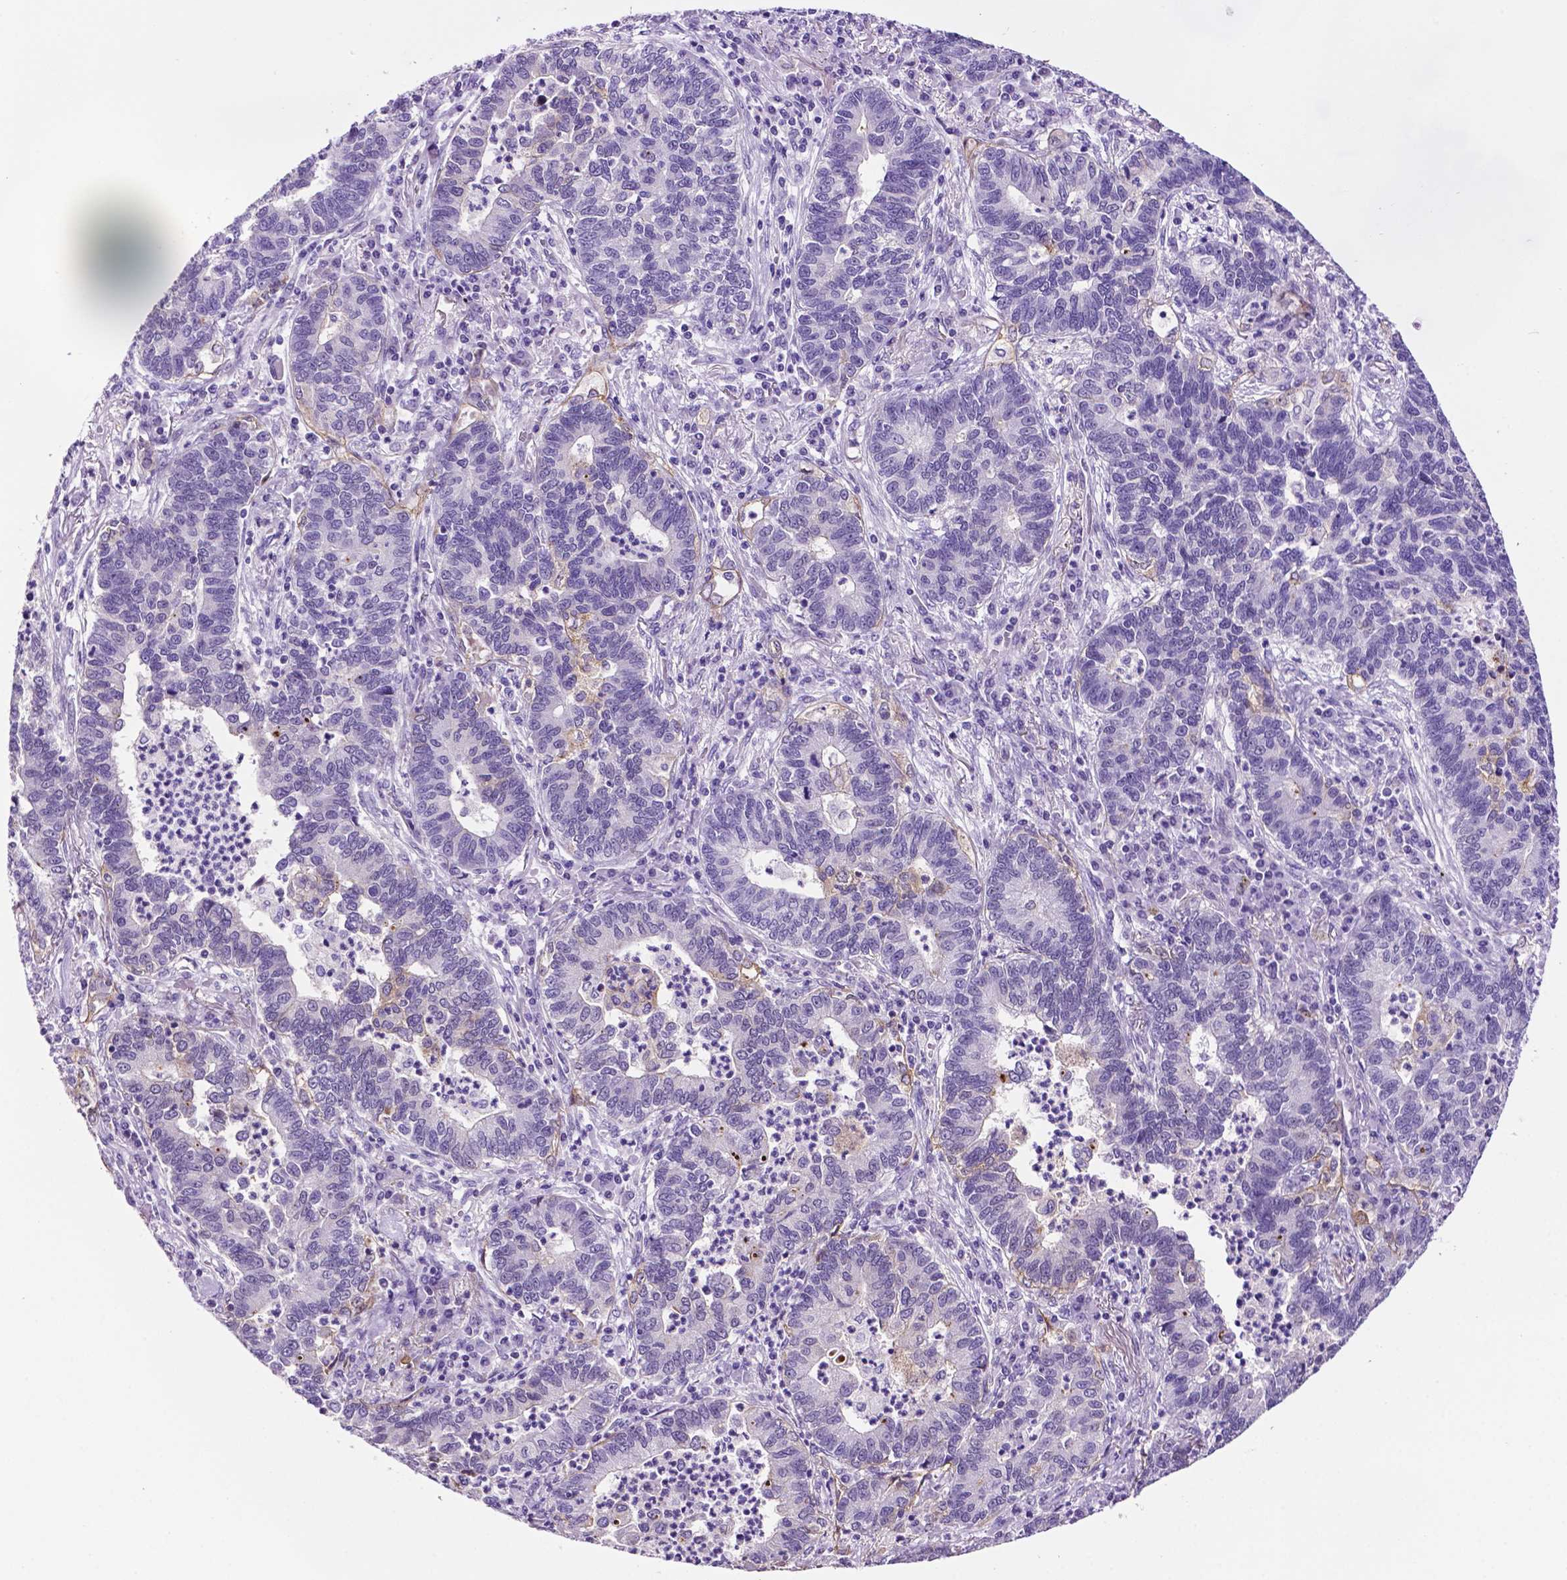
{"staining": {"intensity": "negative", "quantity": "none", "location": "none"}, "tissue": "lung cancer", "cell_type": "Tumor cells", "image_type": "cancer", "snomed": [{"axis": "morphology", "description": "Adenocarcinoma, NOS"}, {"axis": "topography", "description": "Lung"}], "caption": "Lung cancer (adenocarcinoma) was stained to show a protein in brown. There is no significant positivity in tumor cells.", "gene": "TACSTD2", "patient": {"sex": "female", "age": 57}}